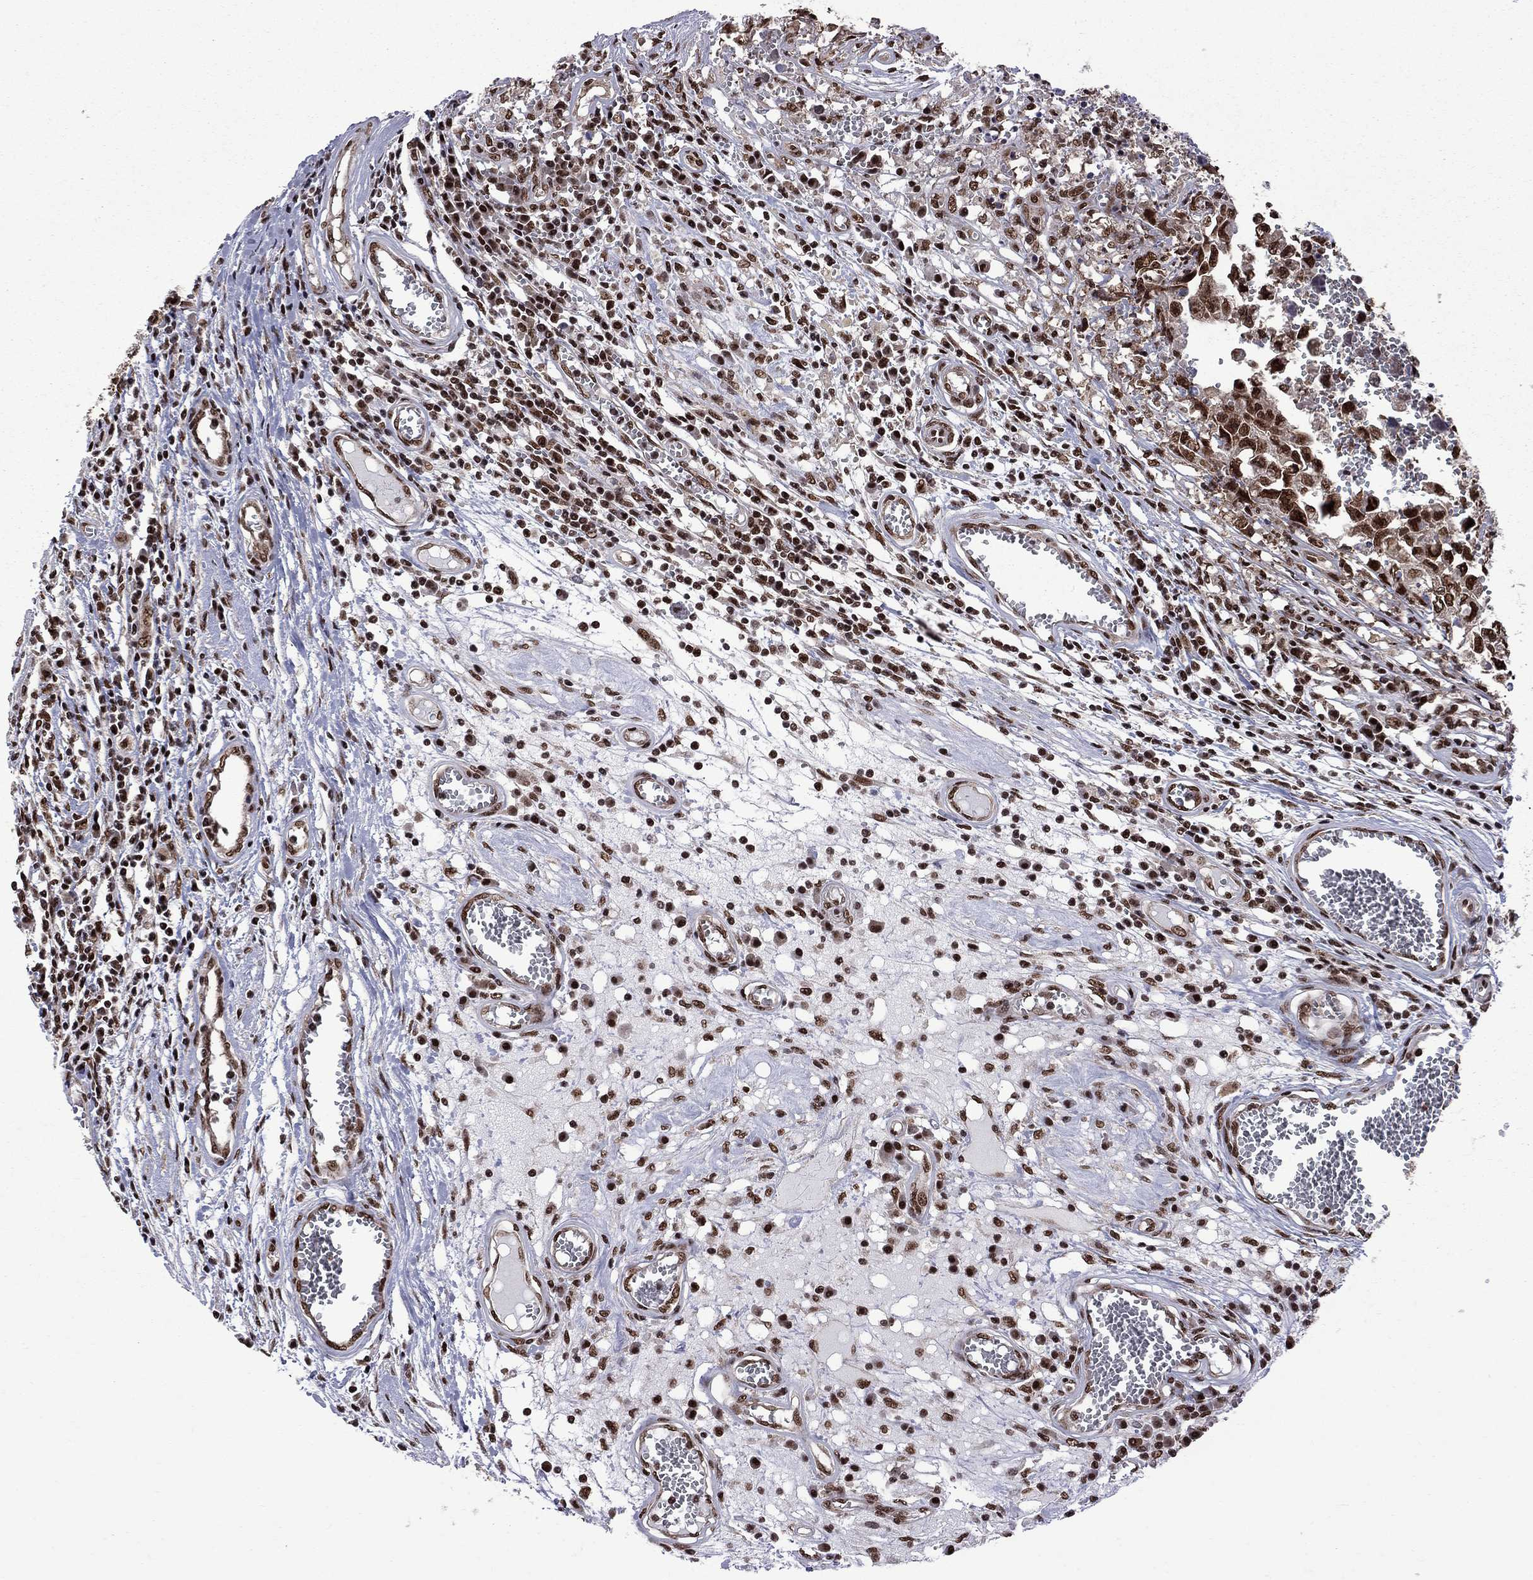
{"staining": {"intensity": "strong", "quantity": ">75%", "location": "nuclear"}, "tissue": "testis cancer", "cell_type": "Tumor cells", "image_type": "cancer", "snomed": [{"axis": "morphology", "description": "Carcinoma, Embryonal, NOS"}, {"axis": "topography", "description": "Testis"}], "caption": "A brown stain shows strong nuclear expression of a protein in testis cancer tumor cells.", "gene": "MED25", "patient": {"sex": "male", "age": 36}}